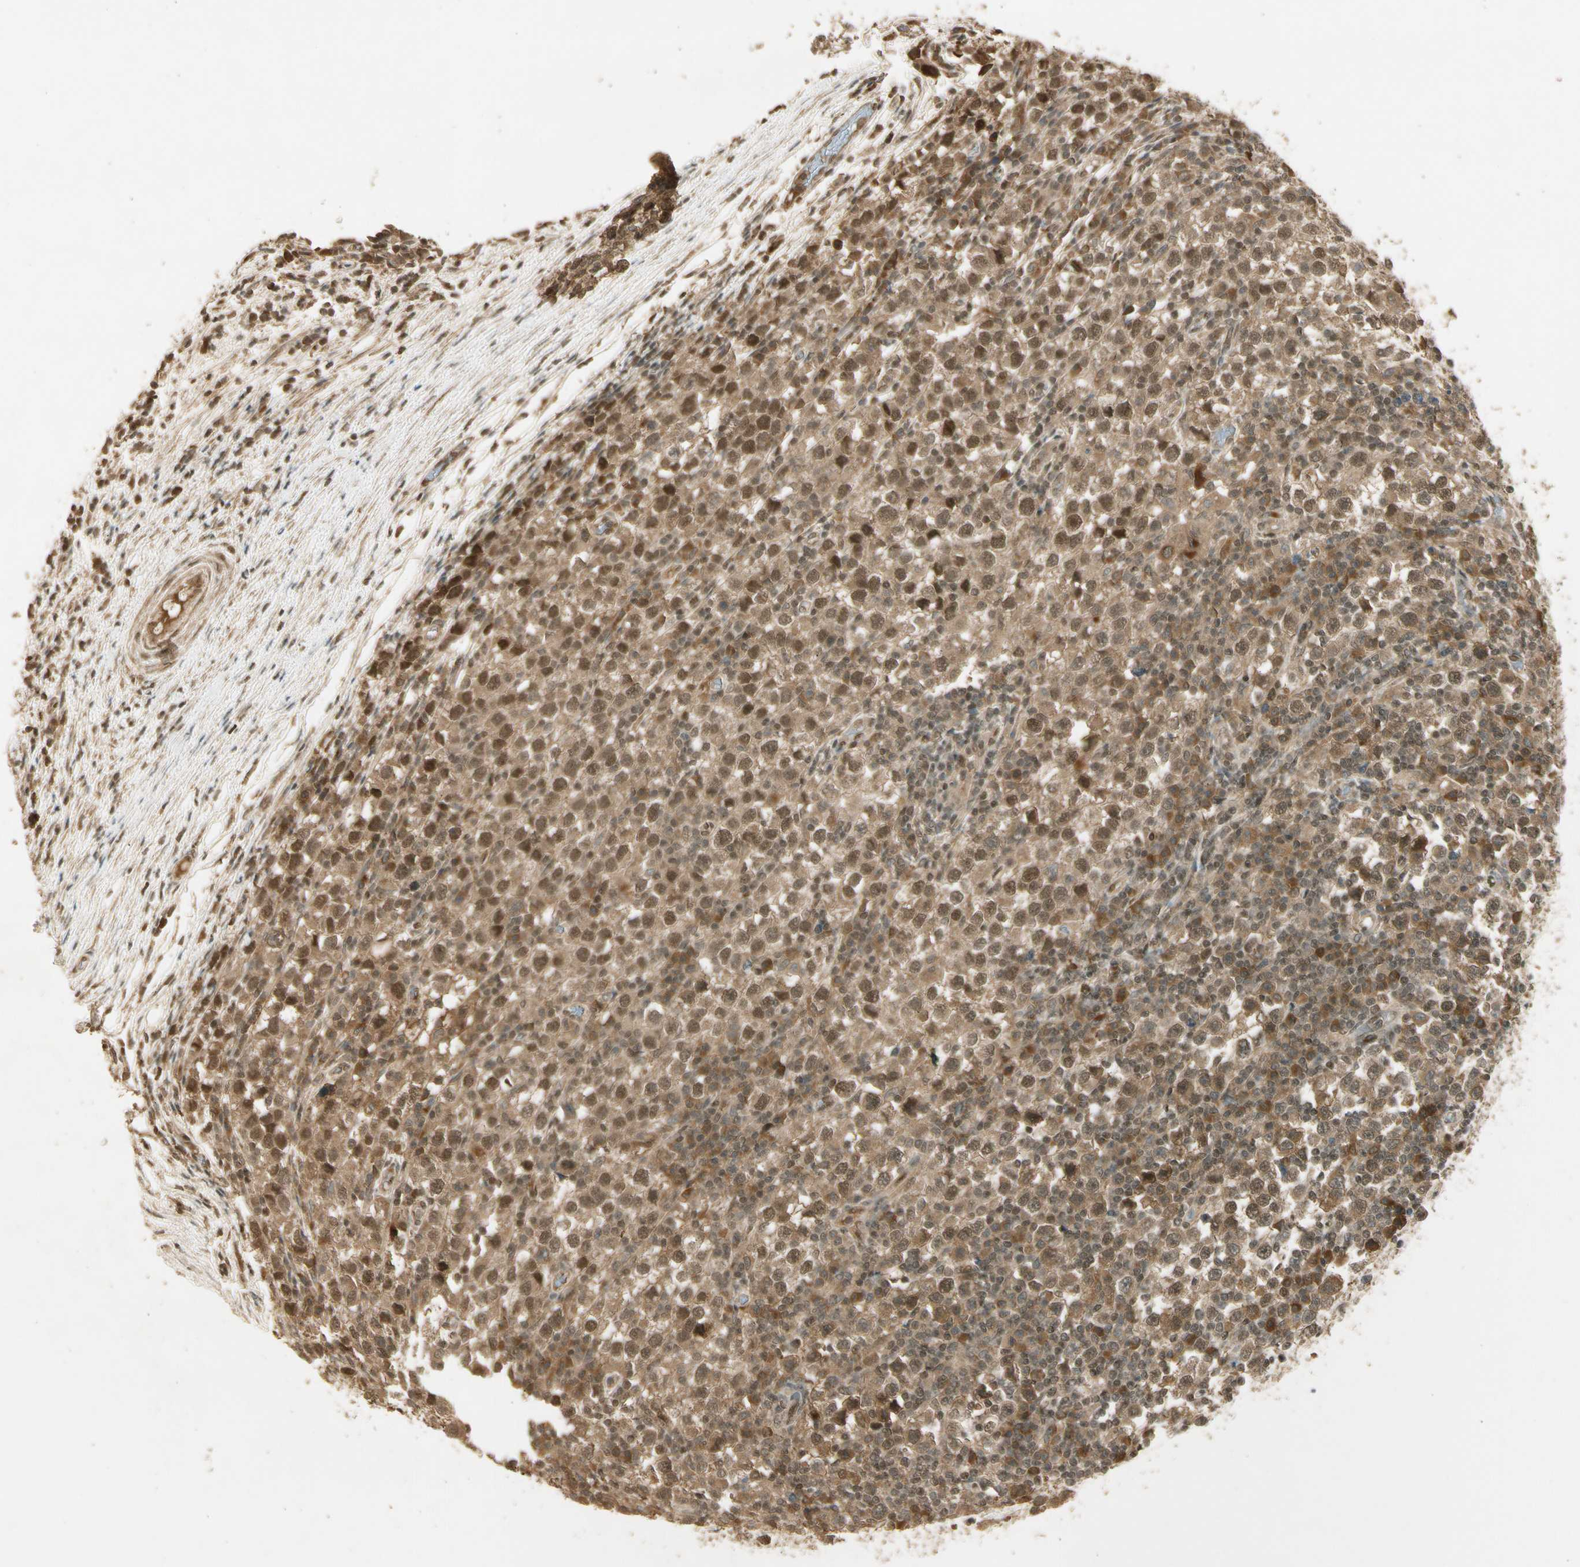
{"staining": {"intensity": "moderate", "quantity": ">75%", "location": "cytoplasmic/membranous,nuclear"}, "tissue": "testis cancer", "cell_type": "Tumor cells", "image_type": "cancer", "snomed": [{"axis": "morphology", "description": "Seminoma, NOS"}, {"axis": "topography", "description": "Testis"}], "caption": "High-power microscopy captured an IHC image of seminoma (testis), revealing moderate cytoplasmic/membranous and nuclear staining in approximately >75% of tumor cells.", "gene": "GMEB2", "patient": {"sex": "male", "age": 65}}